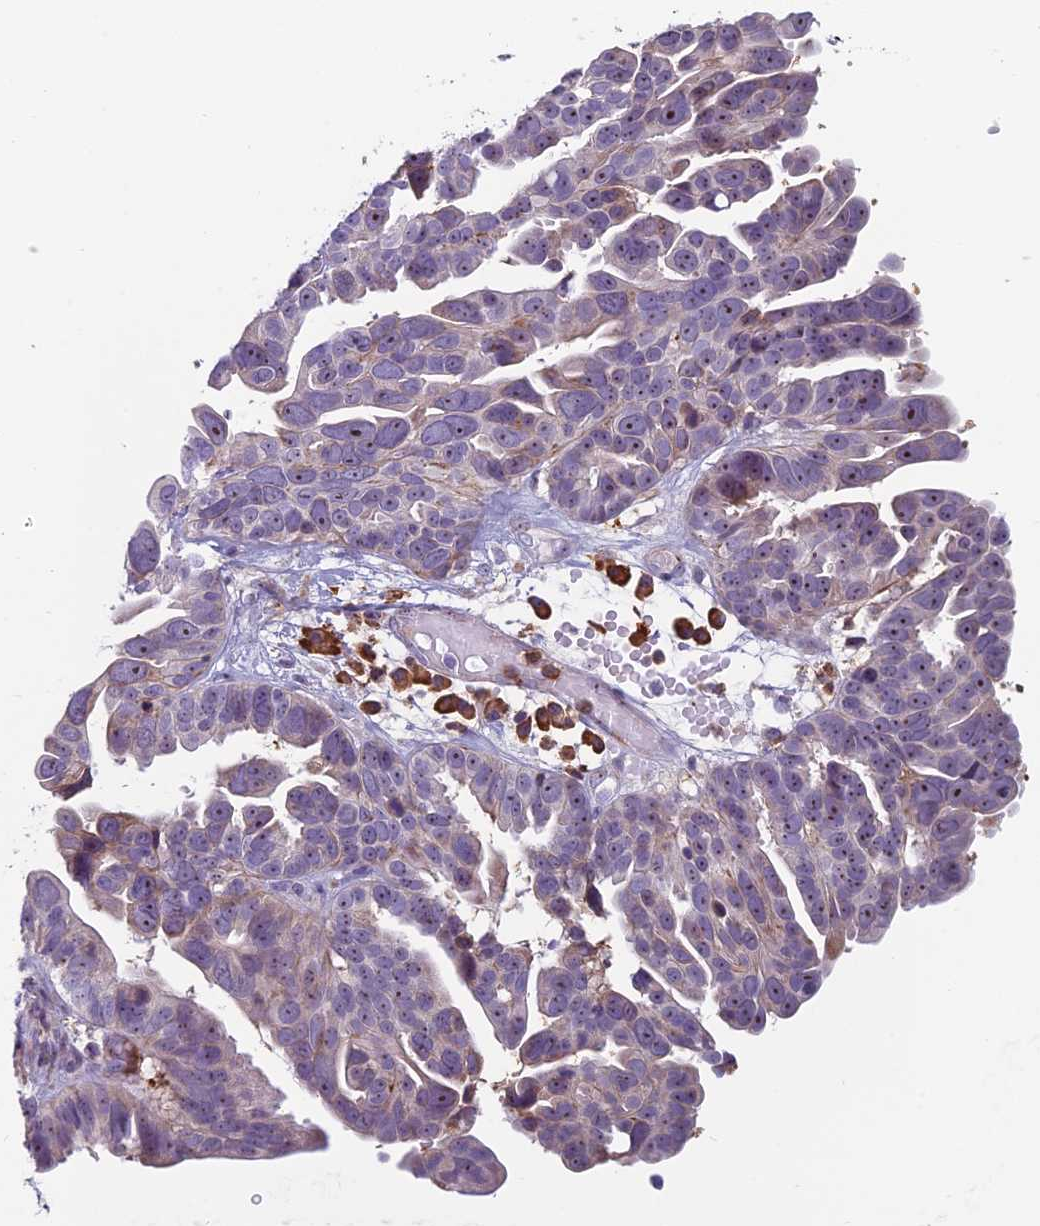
{"staining": {"intensity": "weak", "quantity": "25%-75%", "location": "nuclear"}, "tissue": "ovarian cancer", "cell_type": "Tumor cells", "image_type": "cancer", "snomed": [{"axis": "morphology", "description": "Cystadenocarcinoma, serous, NOS"}, {"axis": "topography", "description": "Ovary"}], "caption": "The photomicrograph reveals staining of ovarian cancer (serous cystadenocarcinoma), revealing weak nuclear protein expression (brown color) within tumor cells.", "gene": "NOC2L", "patient": {"sex": "female", "age": 56}}